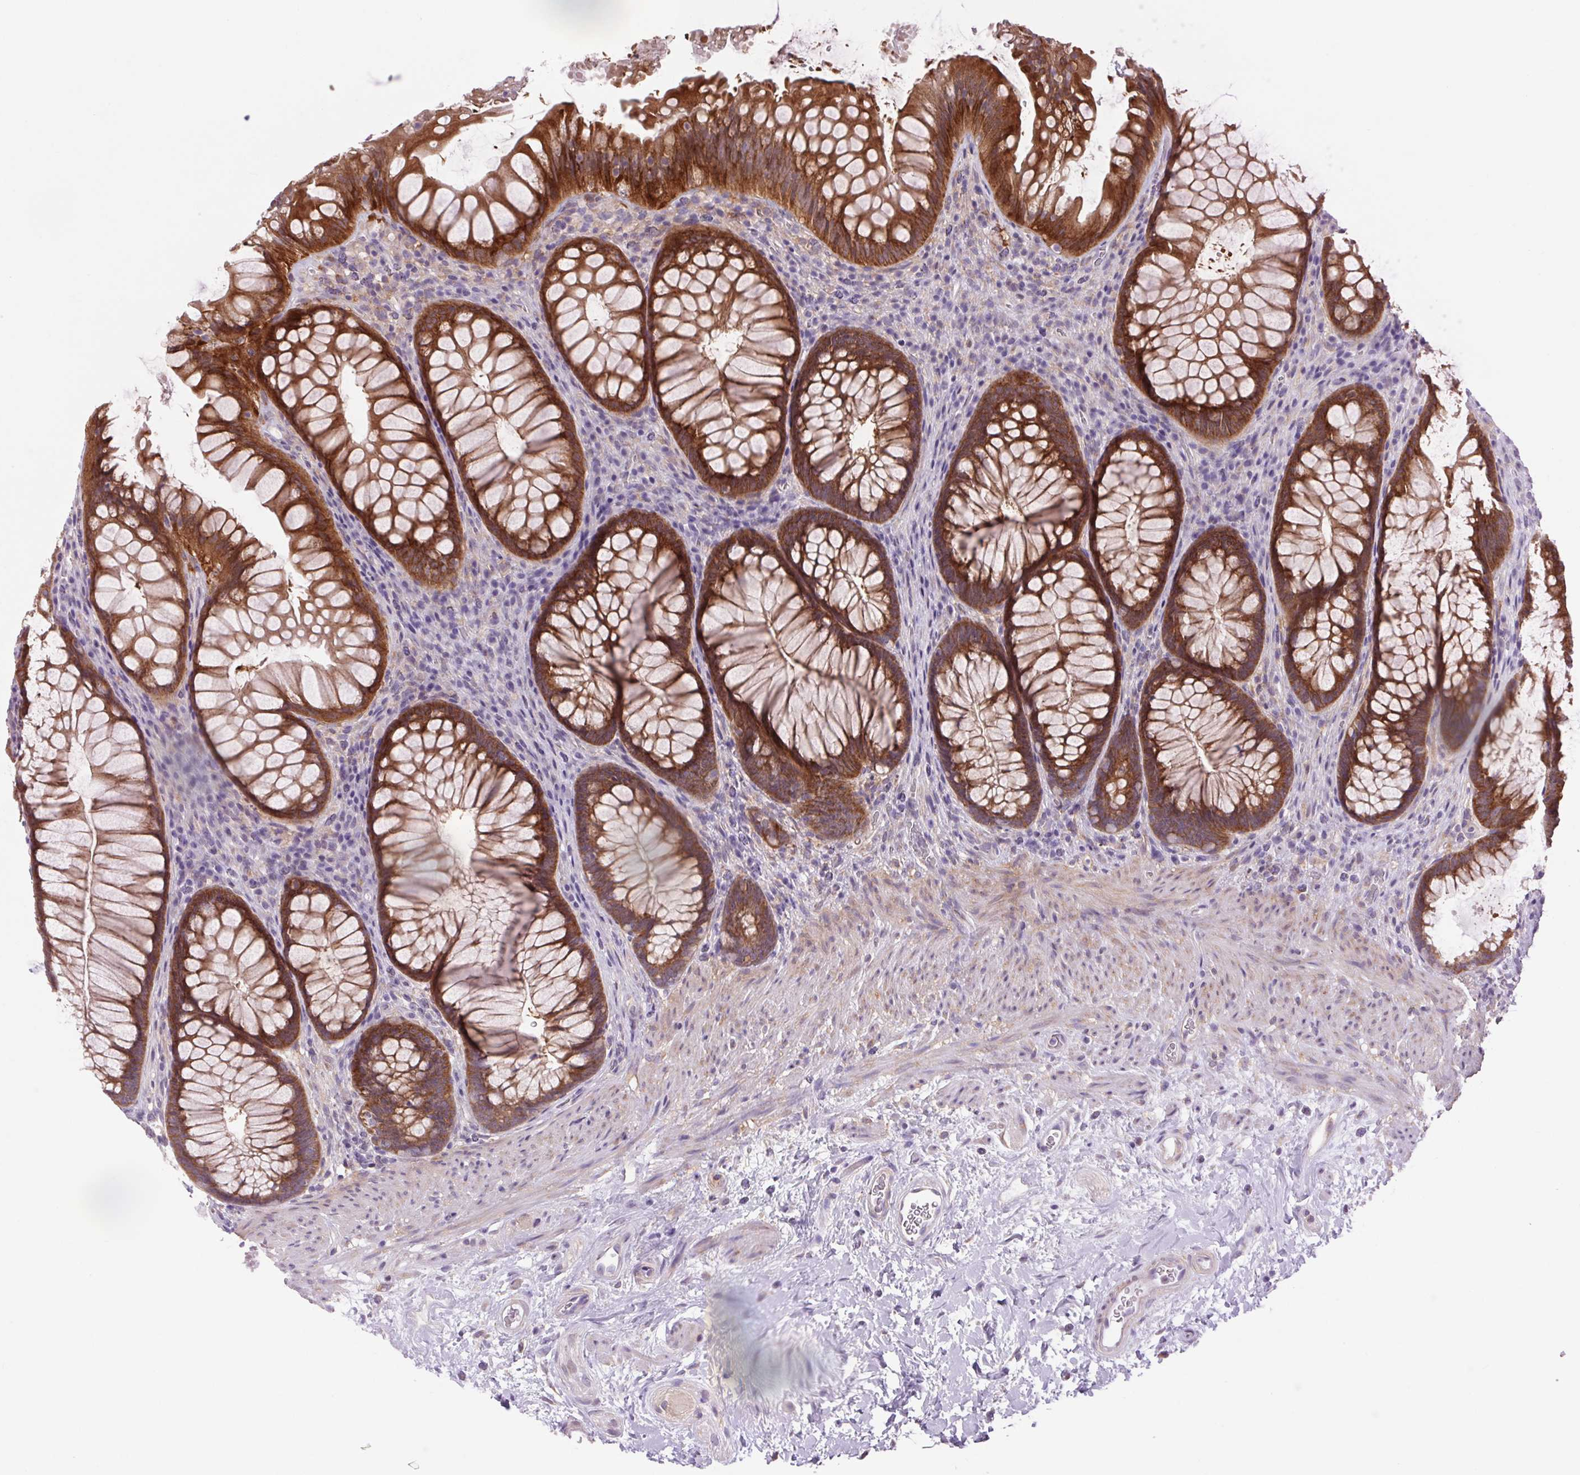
{"staining": {"intensity": "strong", "quantity": ">75%", "location": "cytoplasmic/membranous"}, "tissue": "rectum", "cell_type": "Glandular cells", "image_type": "normal", "snomed": [{"axis": "morphology", "description": "Normal tissue, NOS"}, {"axis": "topography", "description": "Smooth muscle"}, {"axis": "topography", "description": "Rectum"}], "caption": "Unremarkable rectum demonstrates strong cytoplasmic/membranous expression in about >75% of glandular cells (Stains: DAB (3,3'-diaminobenzidine) in brown, nuclei in blue, Microscopy: brightfield microscopy at high magnification)..", "gene": "SOWAHC", "patient": {"sex": "male", "age": 53}}